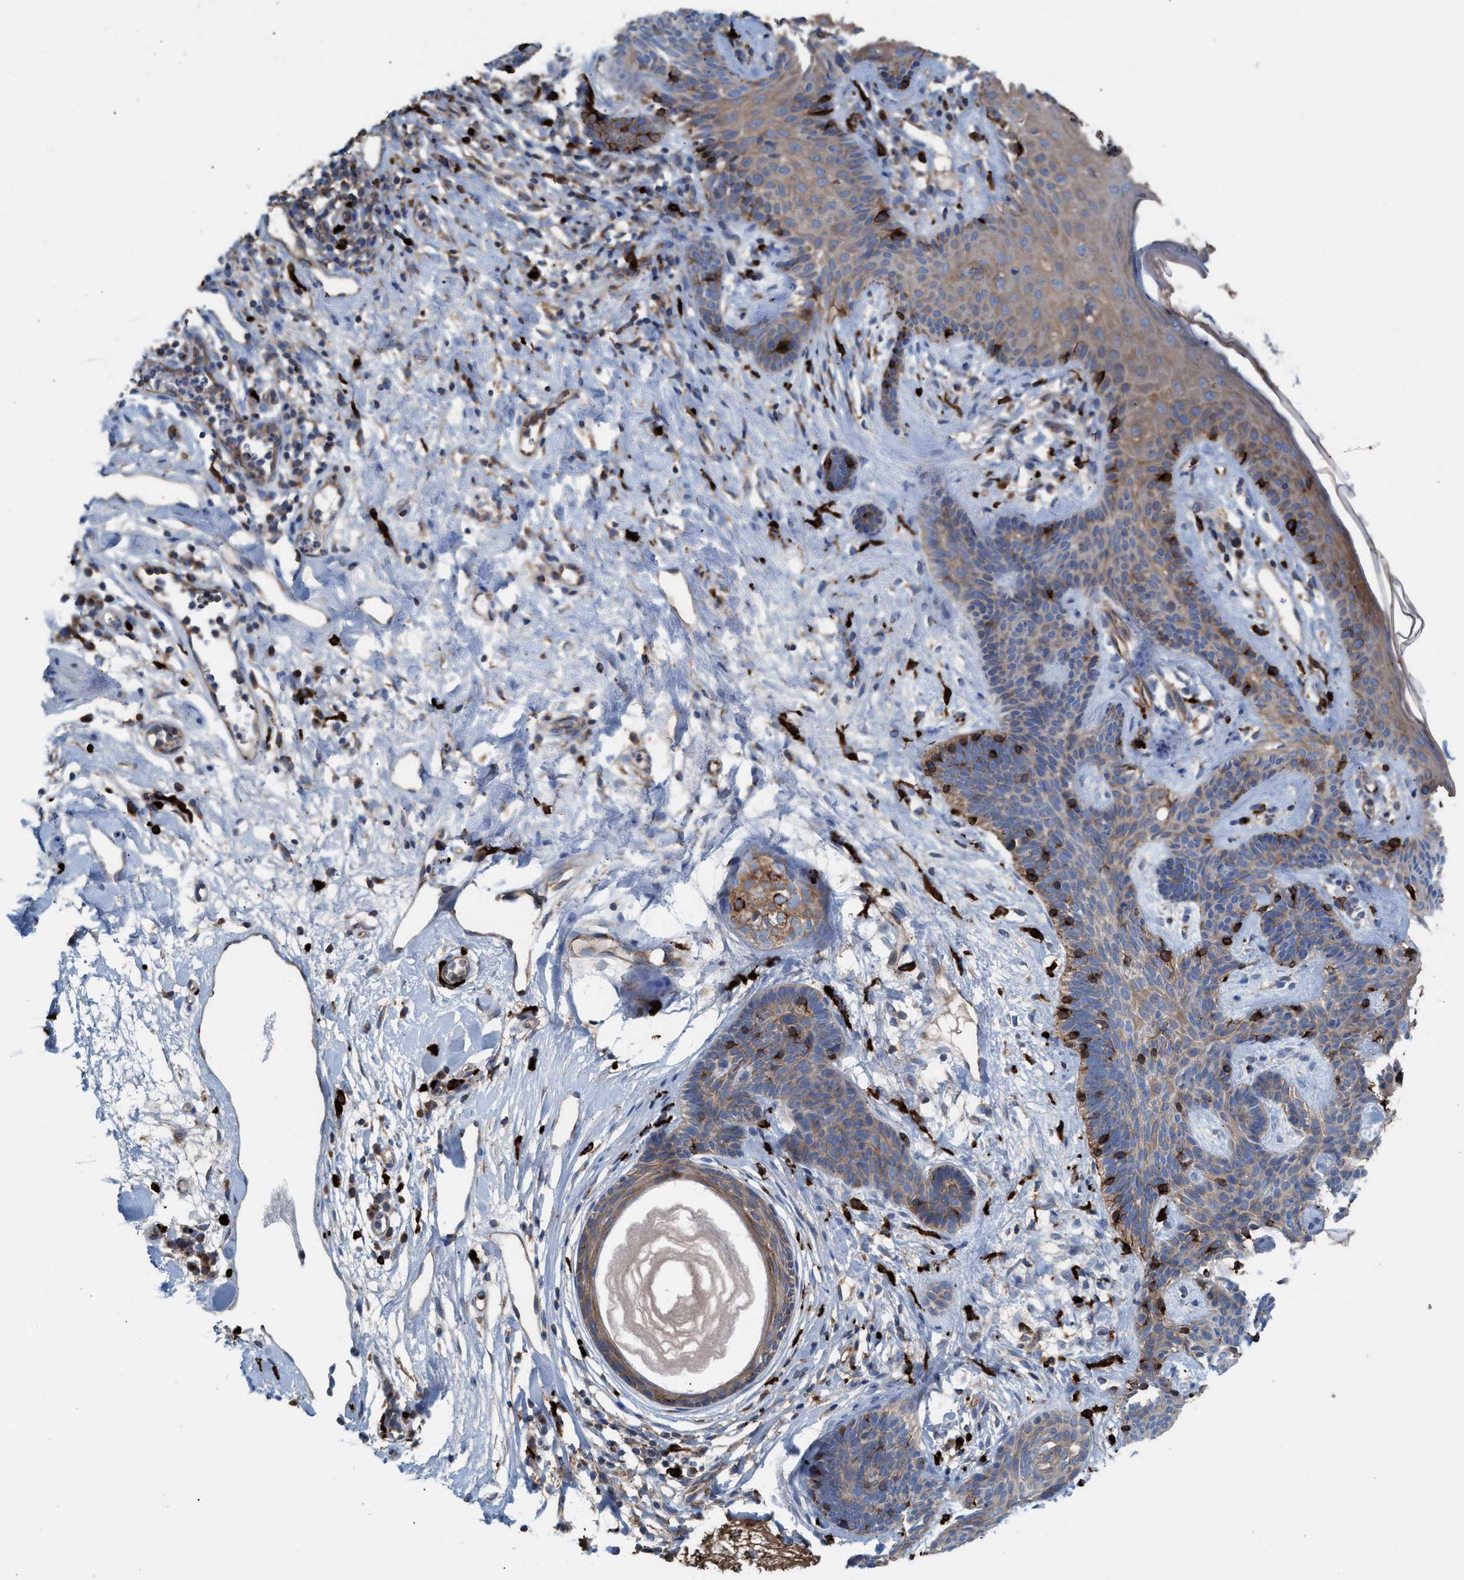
{"staining": {"intensity": "weak", "quantity": ">75%", "location": "cytoplasmic/membranous"}, "tissue": "skin cancer", "cell_type": "Tumor cells", "image_type": "cancer", "snomed": [{"axis": "morphology", "description": "Developmental malformation"}, {"axis": "morphology", "description": "Basal cell carcinoma"}, {"axis": "topography", "description": "Skin"}], "caption": "Weak cytoplasmic/membranous expression is seen in about >75% of tumor cells in basal cell carcinoma (skin). (DAB (3,3'-diaminobenzidine) = brown stain, brightfield microscopy at high magnification).", "gene": "NYAP1", "patient": {"sex": "female", "age": 62}}